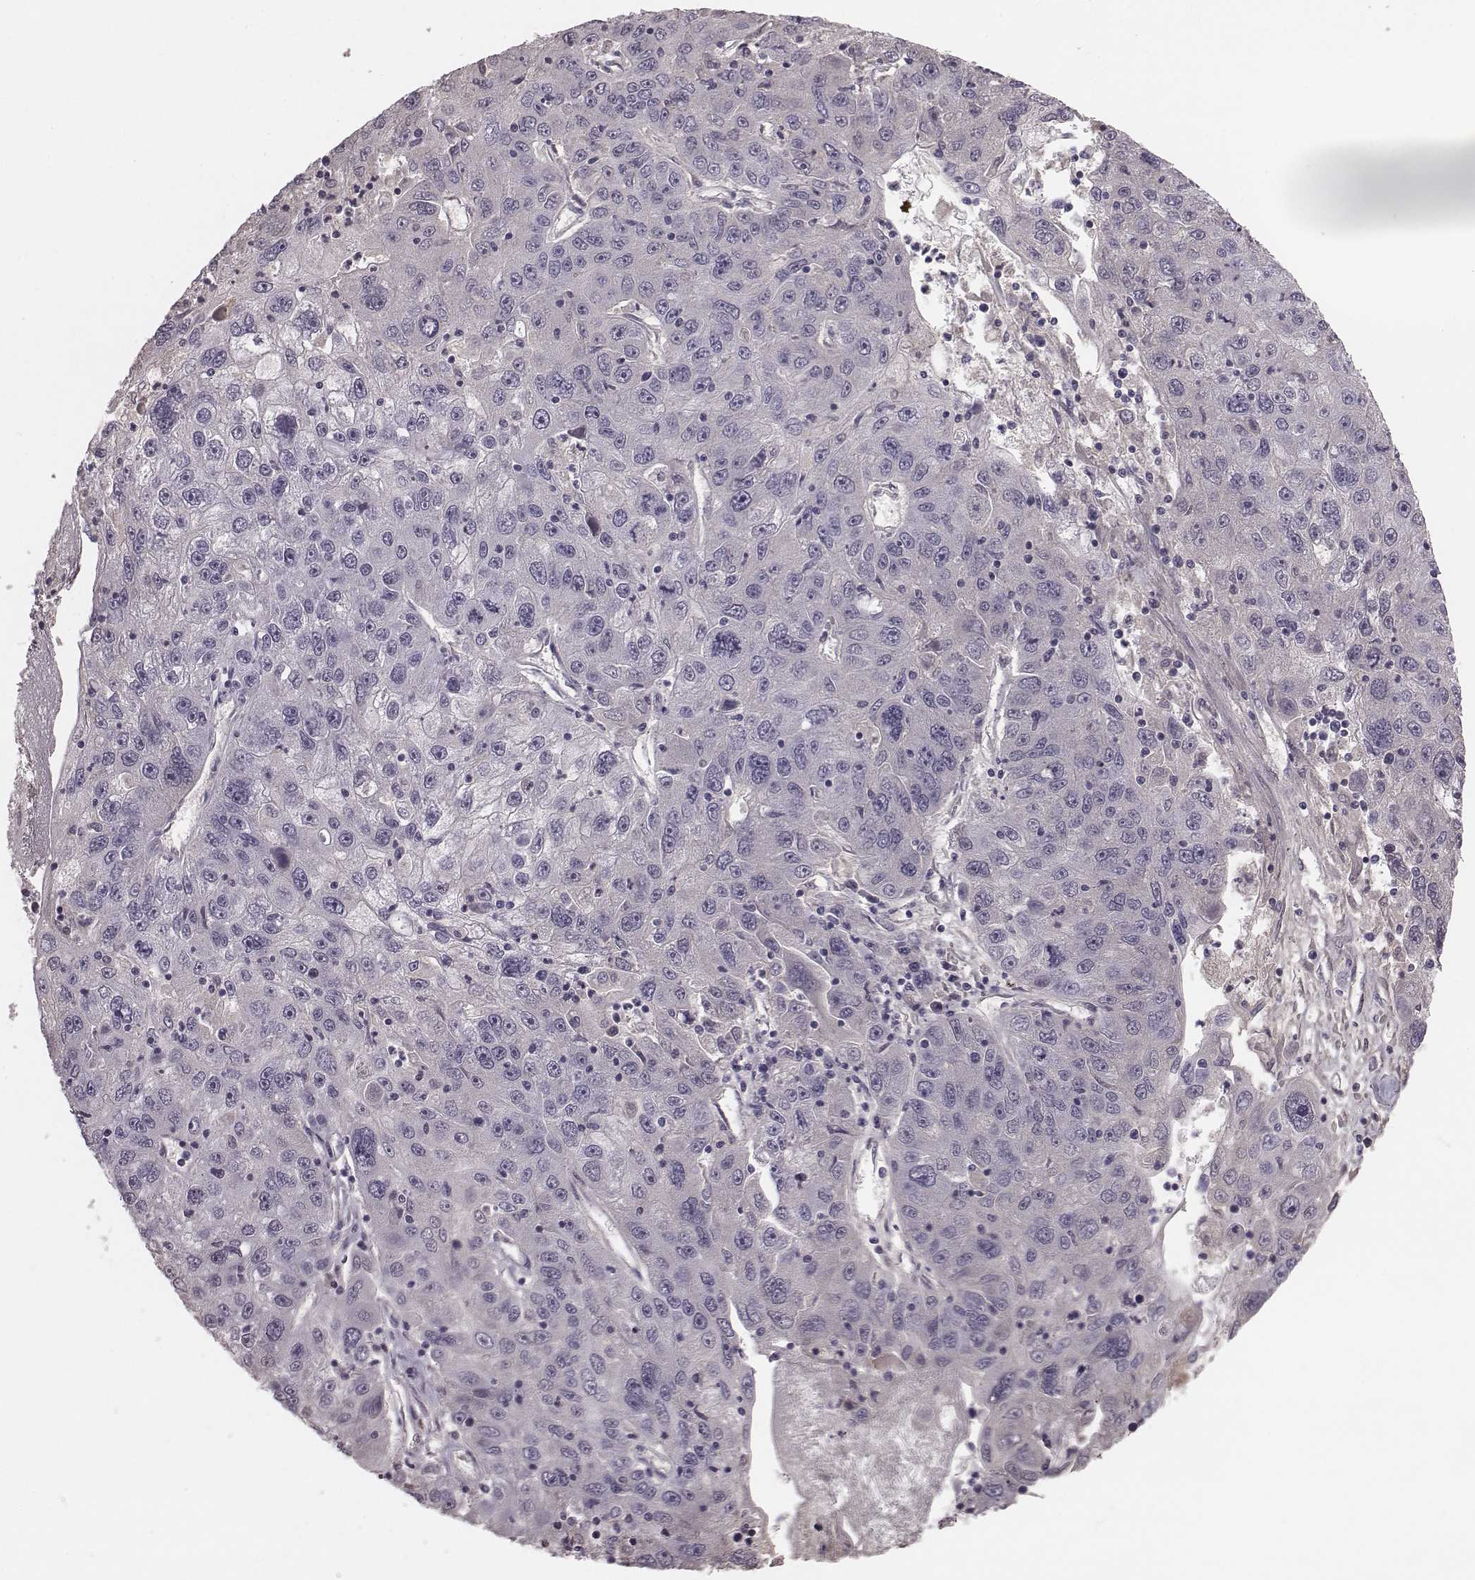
{"staining": {"intensity": "negative", "quantity": "none", "location": "none"}, "tissue": "stomach cancer", "cell_type": "Tumor cells", "image_type": "cancer", "snomed": [{"axis": "morphology", "description": "Adenocarcinoma, NOS"}, {"axis": "topography", "description": "Stomach"}], "caption": "Tumor cells are negative for protein expression in human stomach cancer.", "gene": "SMIM24", "patient": {"sex": "male", "age": 56}}